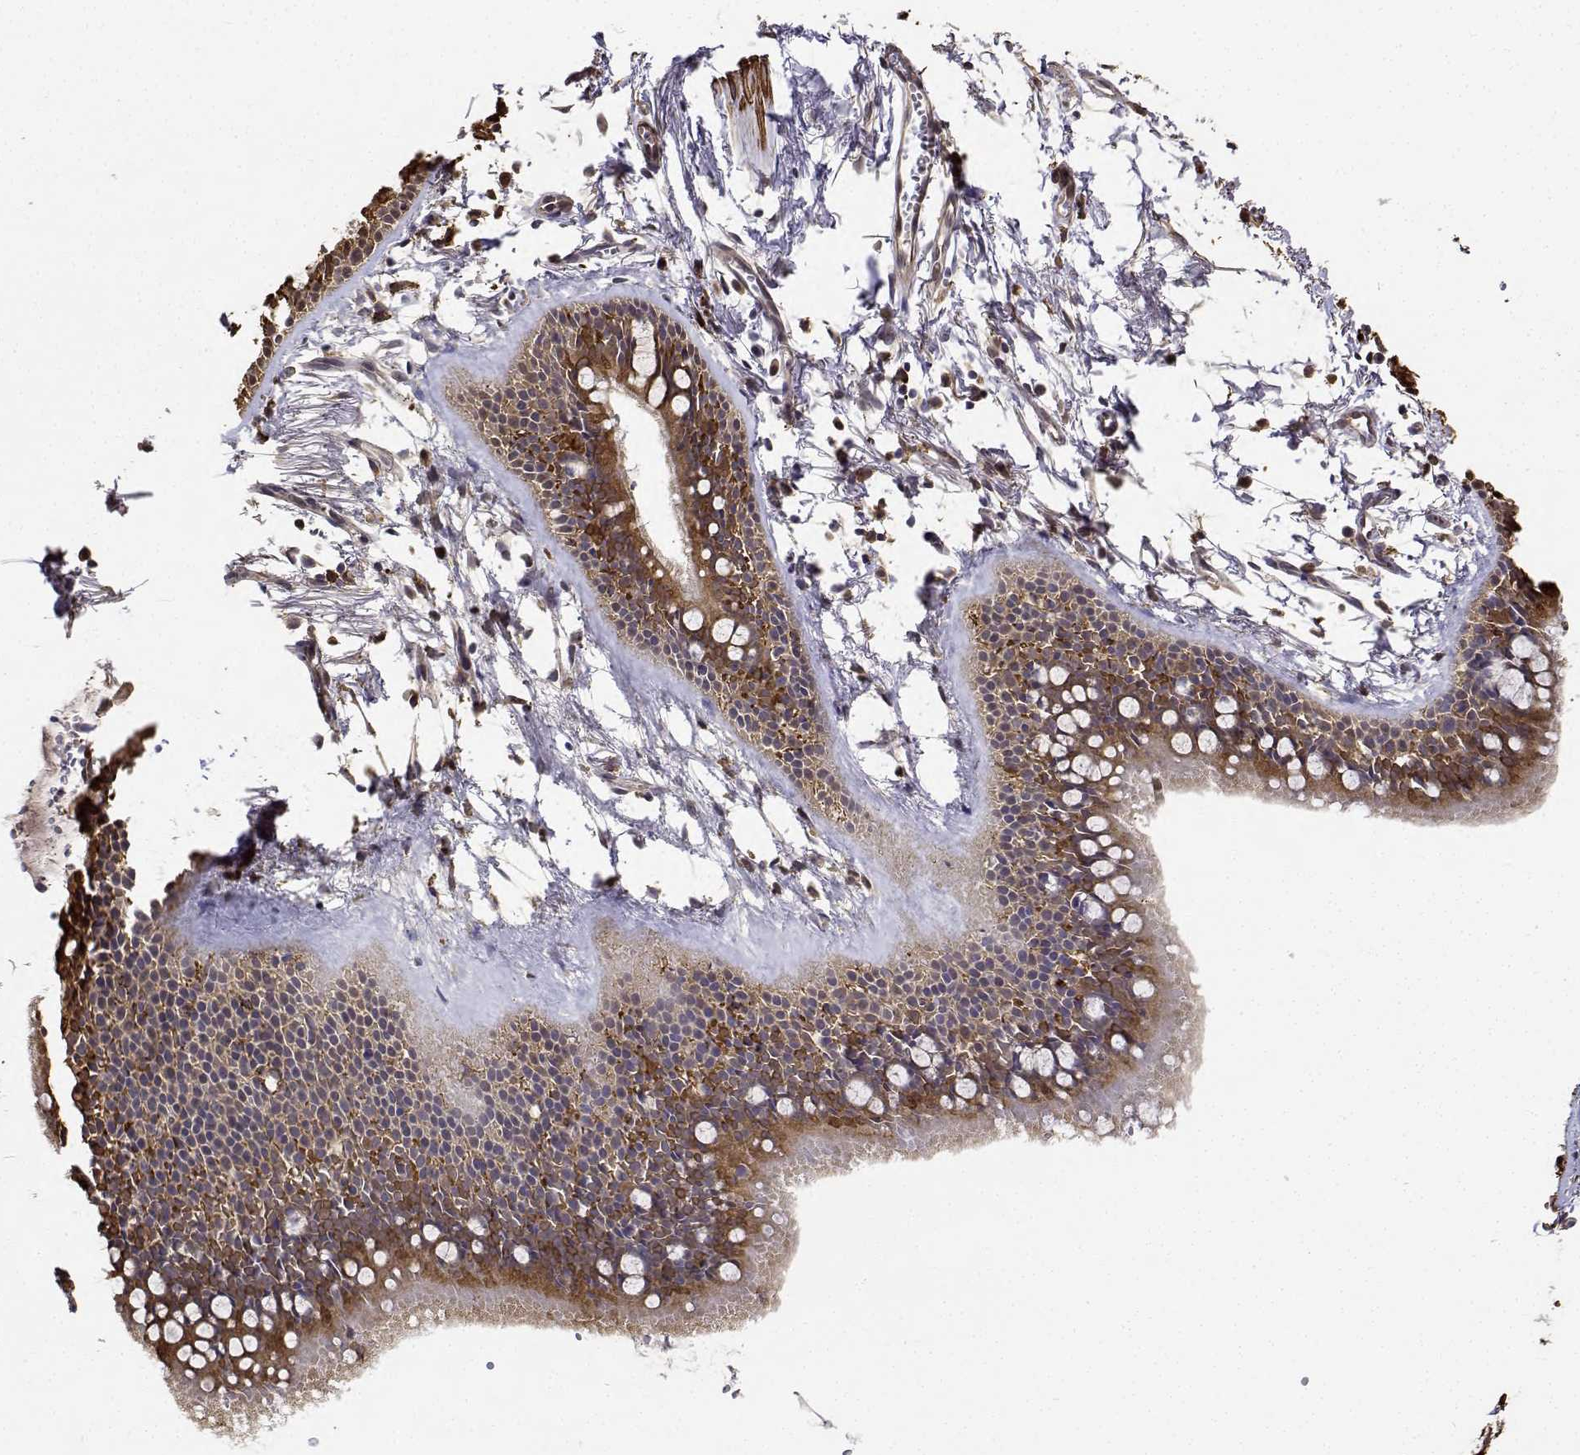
{"staining": {"intensity": "moderate", "quantity": ">75%", "location": "cytoplasmic/membranous"}, "tissue": "bronchus", "cell_type": "Respiratory epithelial cells", "image_type": "normal", "snomed": [{"axis": "morphology", "description": "Normal tissue, NOS"}, {"axis": "topography", "description": "Bronchus"}], "caption": "Bronchus stained with DAB (3,3'-diaminobenzidine) IHC demonstrates medium levels of moderate cytoplasmic/membranous expression in approximately >75% of respiratory epithelial cells.", "gene": "PCID2", "patient": {"sex": "female", "age": 59}}